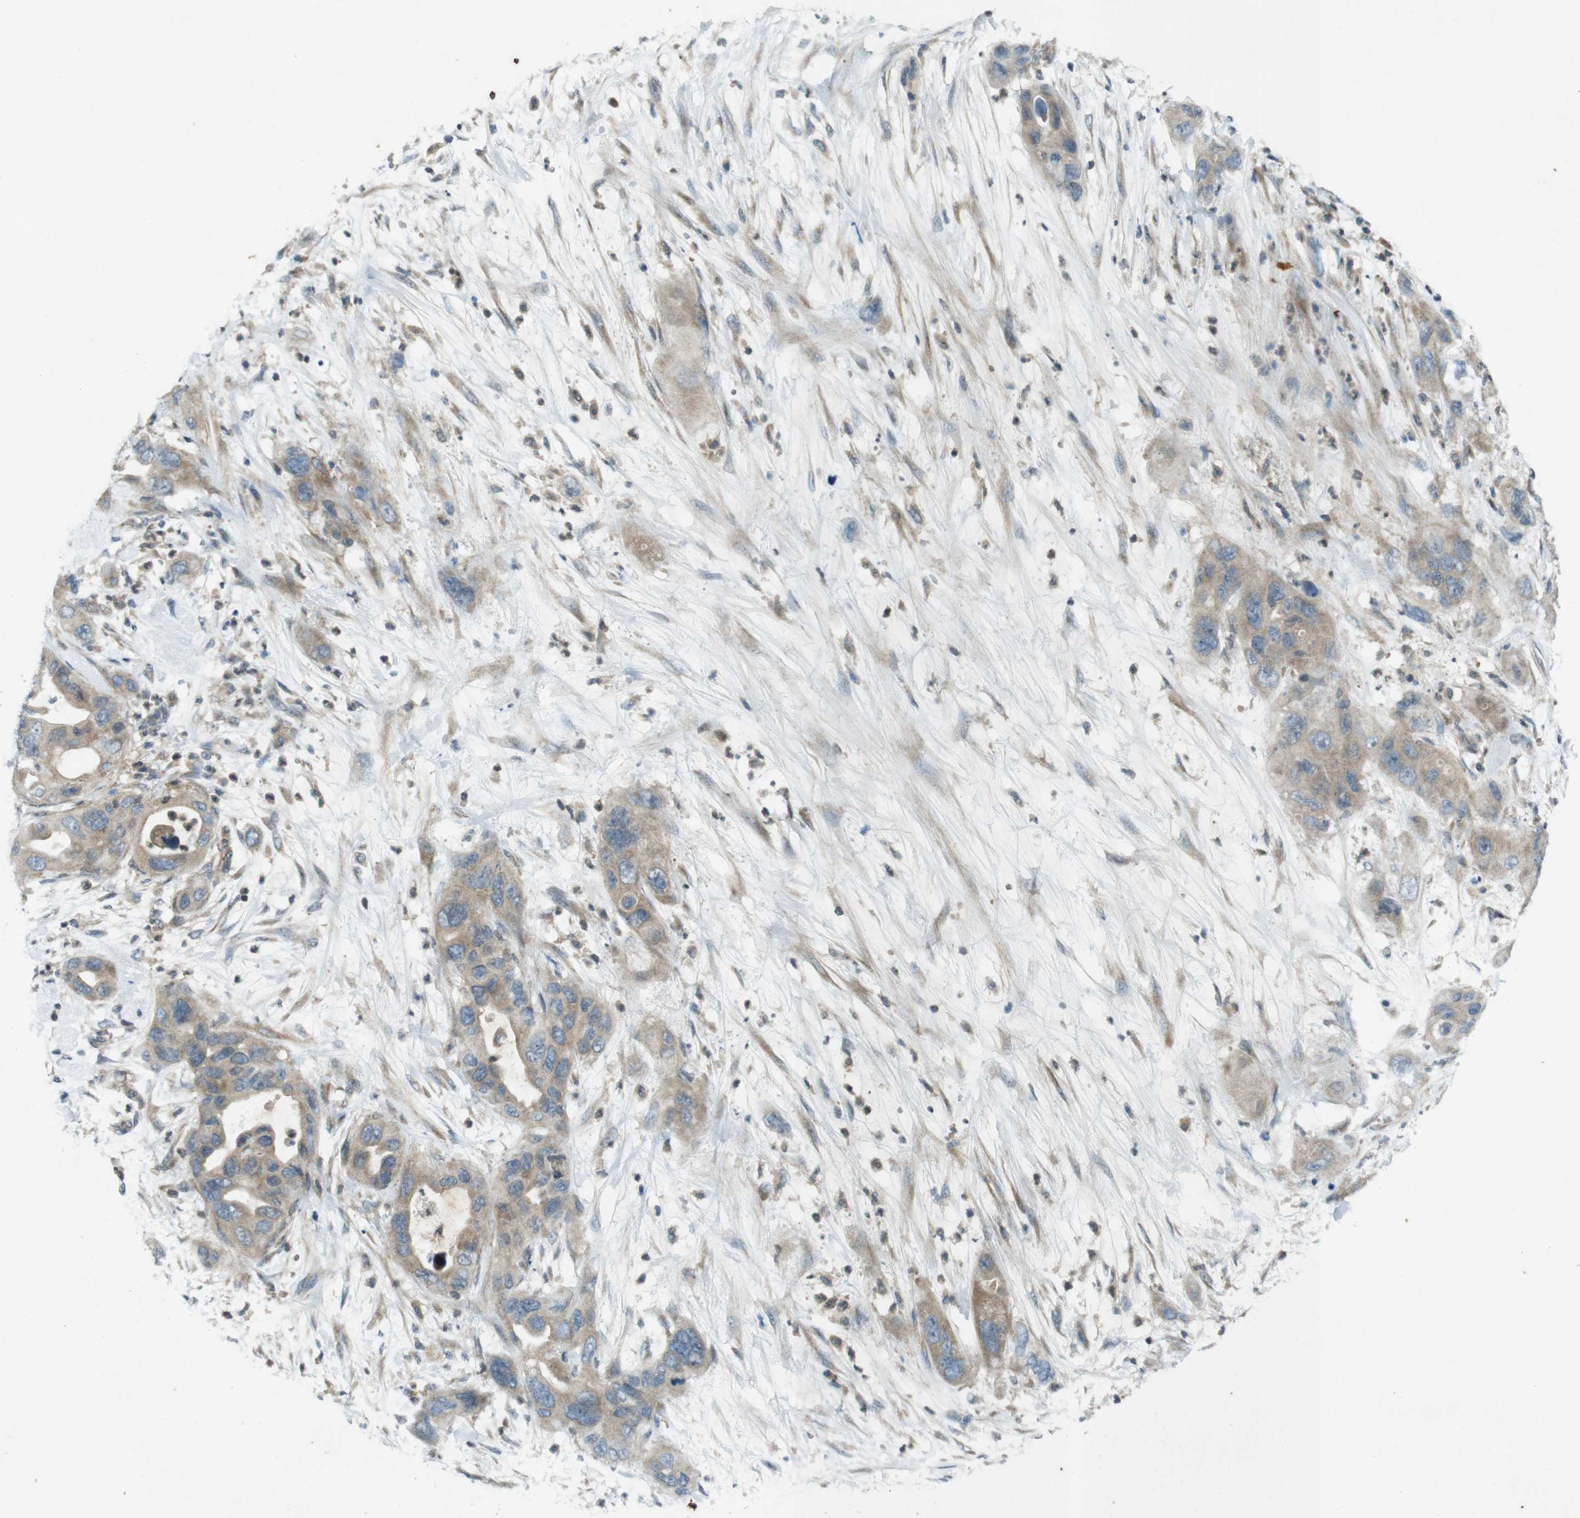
{"staining": {"intensity": "weak", "quantity": ">75%", "location": "cytoplasmic/membranous"}, "tissue": "pancreatic cancer", "cell_type": "Tumor cells", "image_type": "cancer", "snomed": [{"axis": "morphology", "description": "Adenocarcinoma, NOS"}, {"axis": "topography", "description": "Pancreas"}], "caption": "Pancreatic cancer (adenocarcinoma) stained with a brown dye demonstrates weak cytoplasmic/membranous positive staining in about >75% of tumor cells.", "gene": "ZYX", "patient": {"sex": "female", "age": 71}}